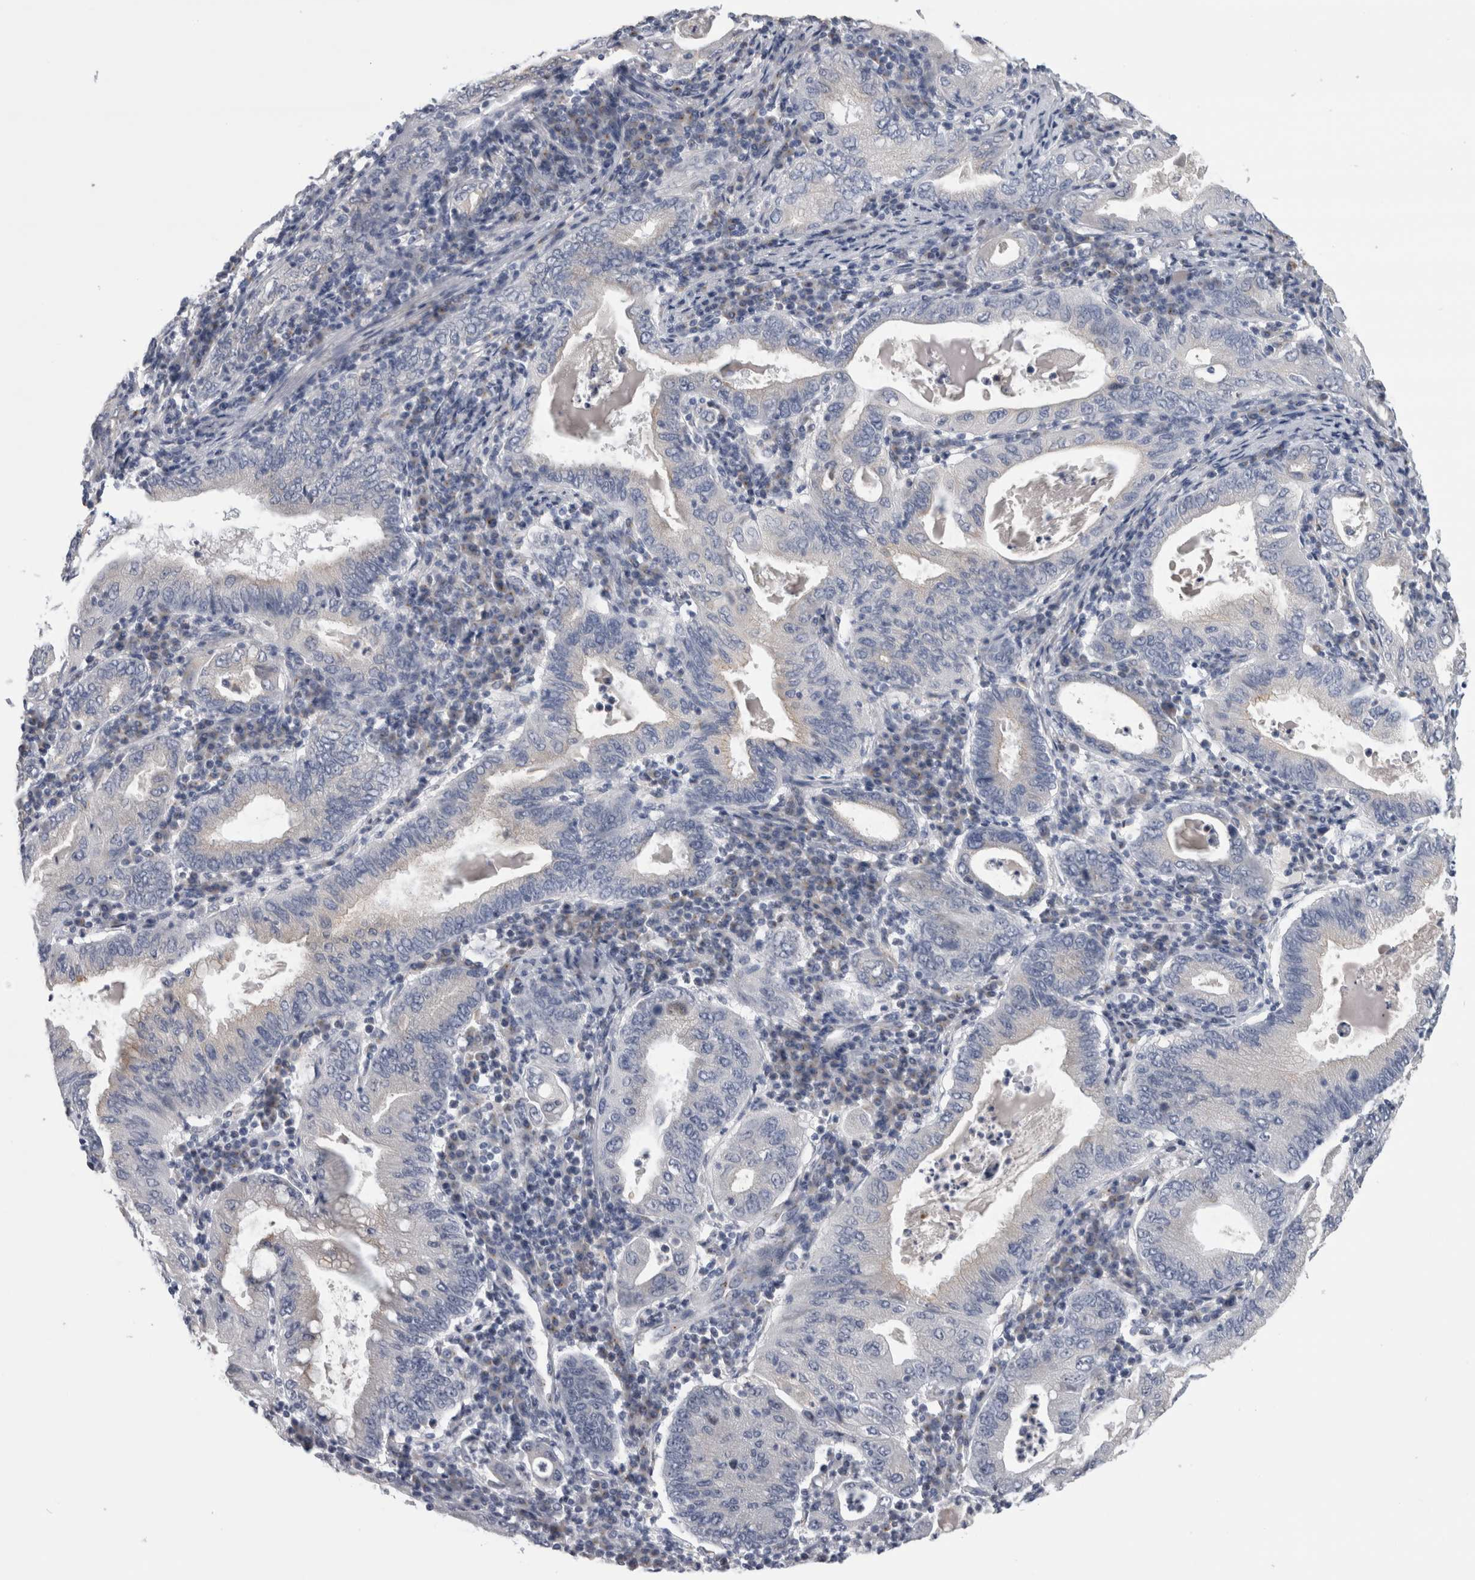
{"staining": {"intensity": "negative", "quantity": "none", "location": "none"}, "tissue": "stomach cancer", "cell_type": "Tumor cells", "image_type": "cancer", "snomed": [{"axis": "morphology", "description": "Normal tissue, NOS"}, {"axis": "morphology", "description": "Adenocarcinoma, NOS"}, {"axis": "topography", "description": "Esophagus"}, {"axis": "topography", "description": "Stomach, upper"}, {"axis": "topography", "description": "Peripheral nerve tissue"}], "caption": "An immunohistochemistry micrograph of adenocarcinoma (stomach) is shown. There is no staining in tumor cells of adenocarcinoma (stomach).", "gene": "AKAP9", "patient": {"sex": "male", "age": 62}}